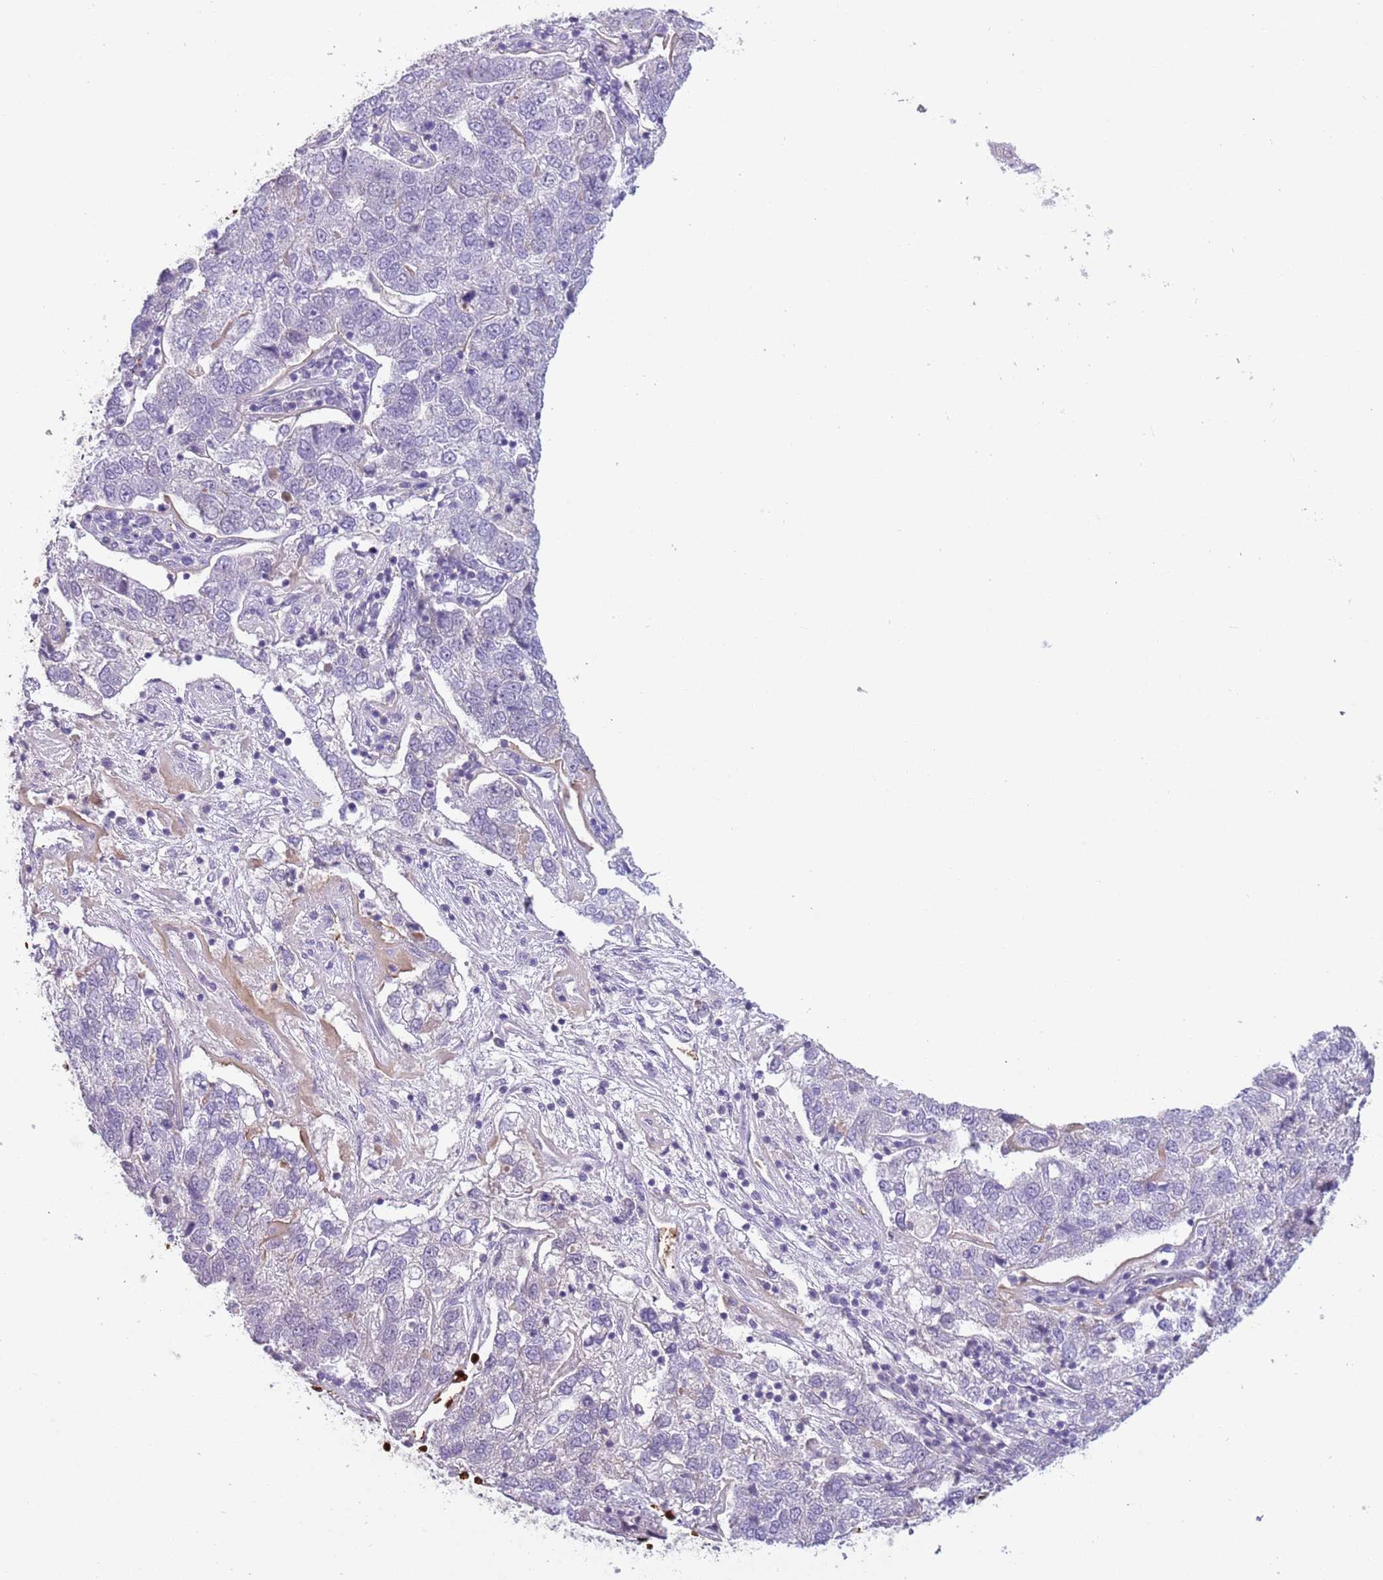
{"staining": {"intensity": "negative", "quantity": "none", "location": "none"}, "tissue": "pancreatic cancer", "cell_type": "Tumor cells", "image_type": "cancer", "snomed": [{"axis": "morphology", "description": "Adenocarcinoma, NOS"}, {"axis": "topography", "description": "Pancreas"}], "caption": "This is an IHC histopathology image of pancreatic cancer (adenocarcinoma). There is no staining in tumor cells.", "gene": "LYPD6B", "patient": {"sex": "female", "age": 61}}